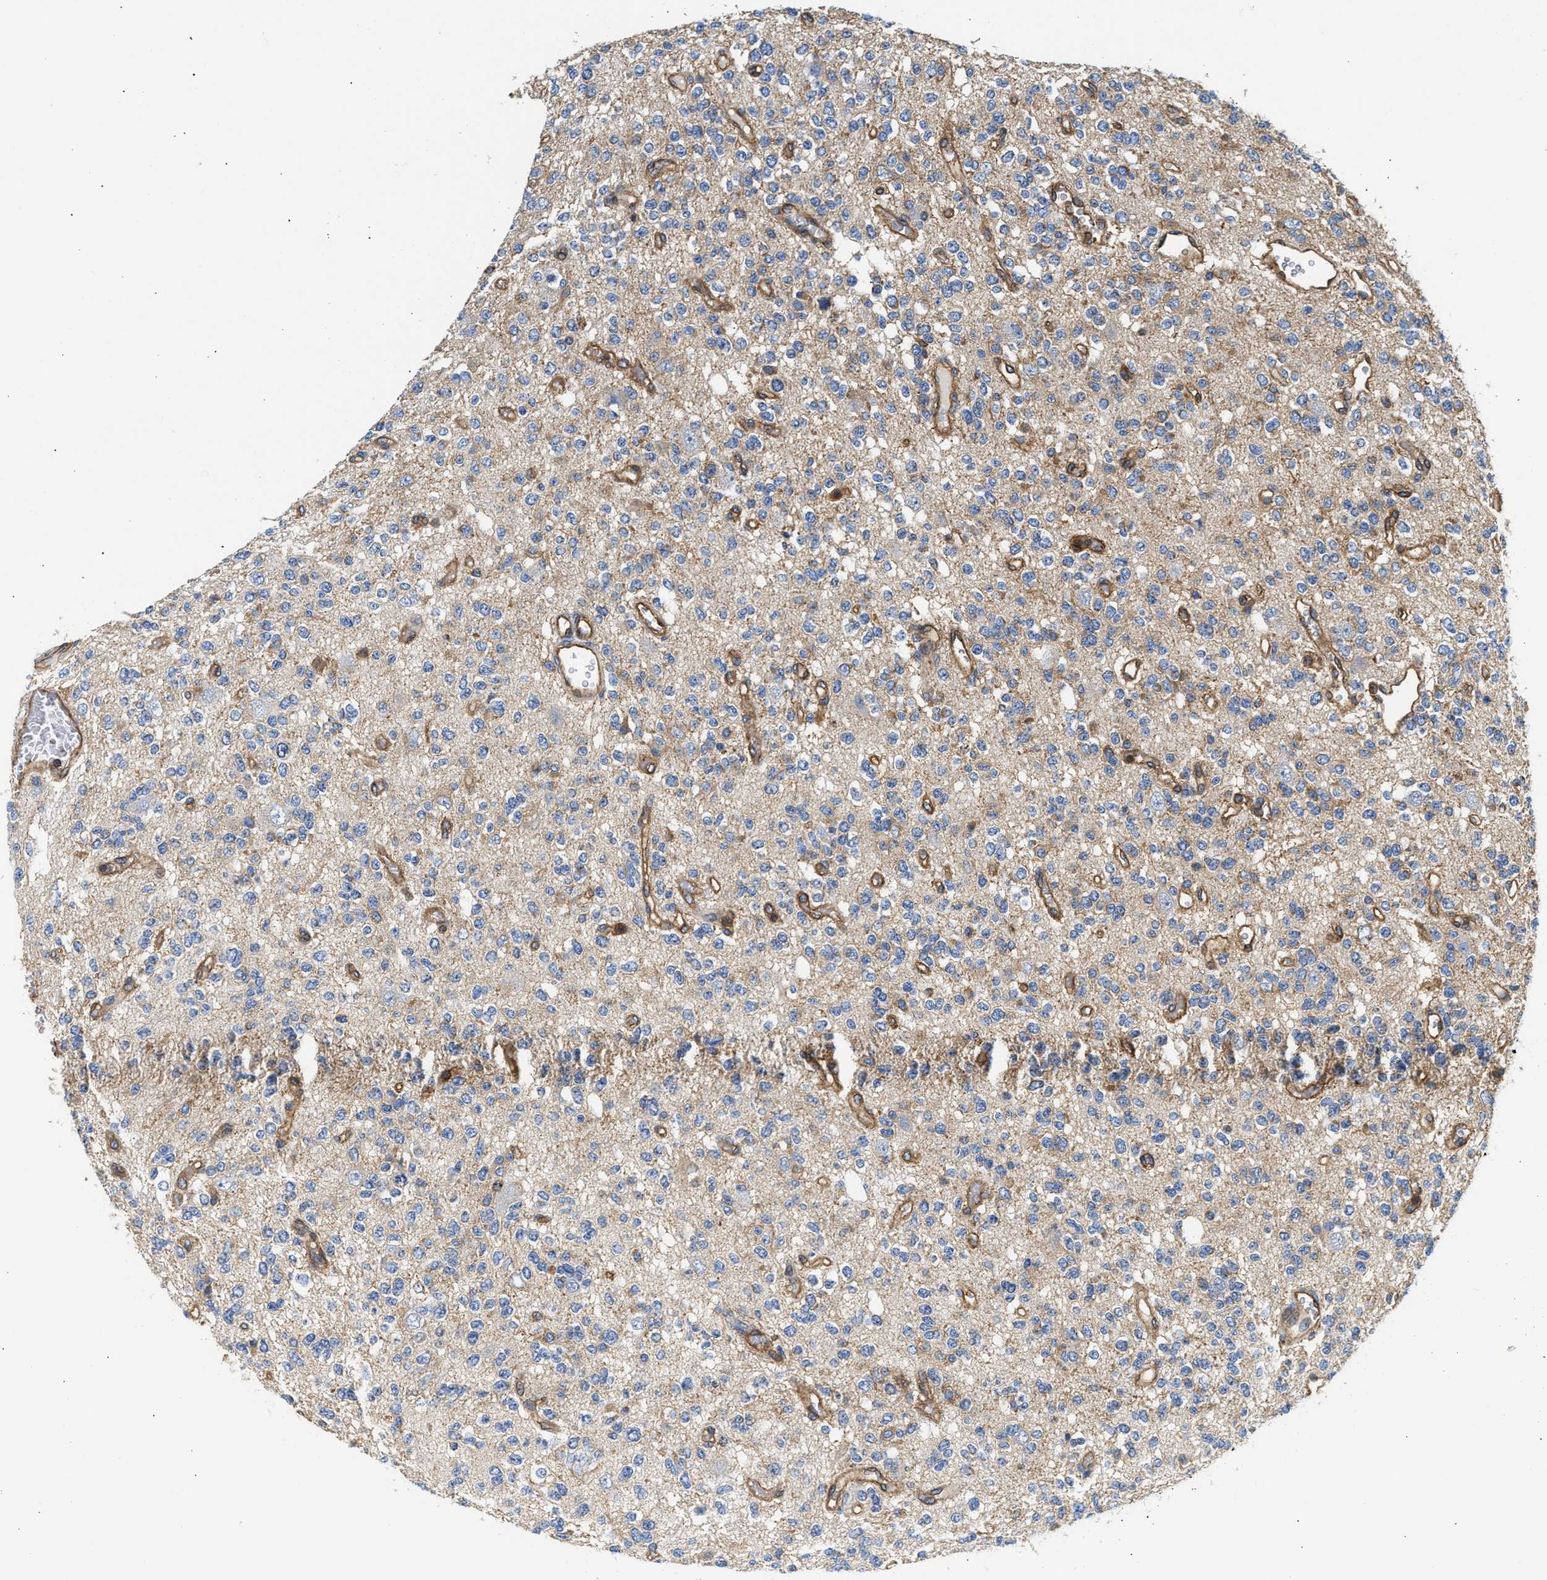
{"staining": {"intensity": "negative", "quantity": "none", "location": "none"}, "tissue": "glioma", "cell_type": "Tumor cells", "image_type": "cancer", "snomed": [{"axis": "morphology", "description": "Glioma, malignant, Low grade"}, {"axis": "topography", "description": "Brain"}], "caption": "There is no significant expression in tumor cells of low-grade glioma (malignant). (DAB (3,3'-diaminobenzidine) immunohistochemistry (IHC) with hematoxylin counter stain).", "gene": "SAMD9L", "patient": {"sex": "male", "age": 38}}